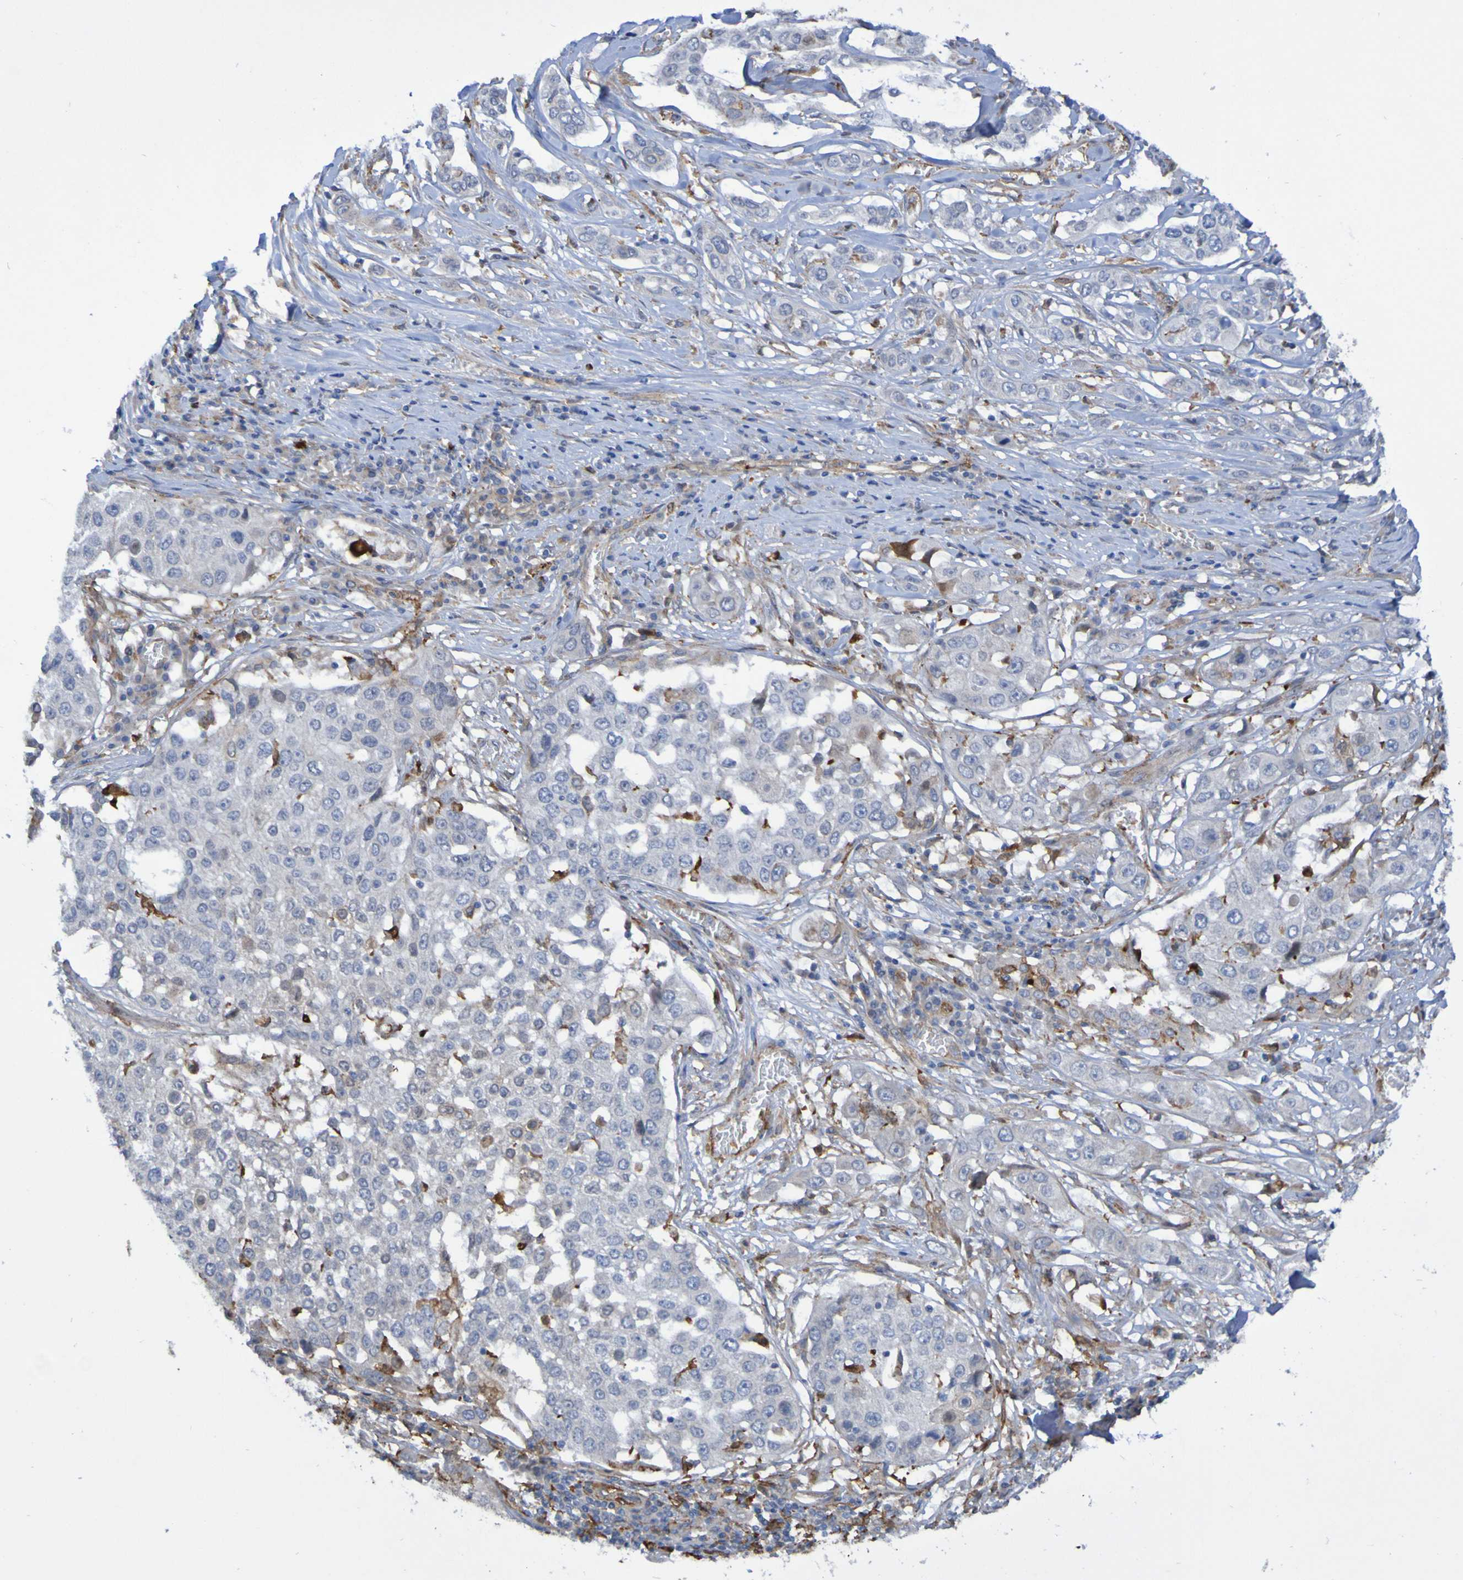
{"staining": {"intensity": "strong", "quantity": "<25%", "location": "cytoplasmic/membranous"}, "tissue": "lung cancer", "cell_type": "Tumor cells", "image_type": "cancer", "snomed": [{"axis": "morphology", "description": "Squamous cell carcinoma, NOS"}, {"axis": "topography", "description": "Lung"}], "caption": "This is a photomicrograph of IHC staining of lung cancer, which shows strong staining in the cytoplasmic/membranous of tumor cells.", "gene": "SCRG1", "patient": {"sex": "male", "age": 71}}